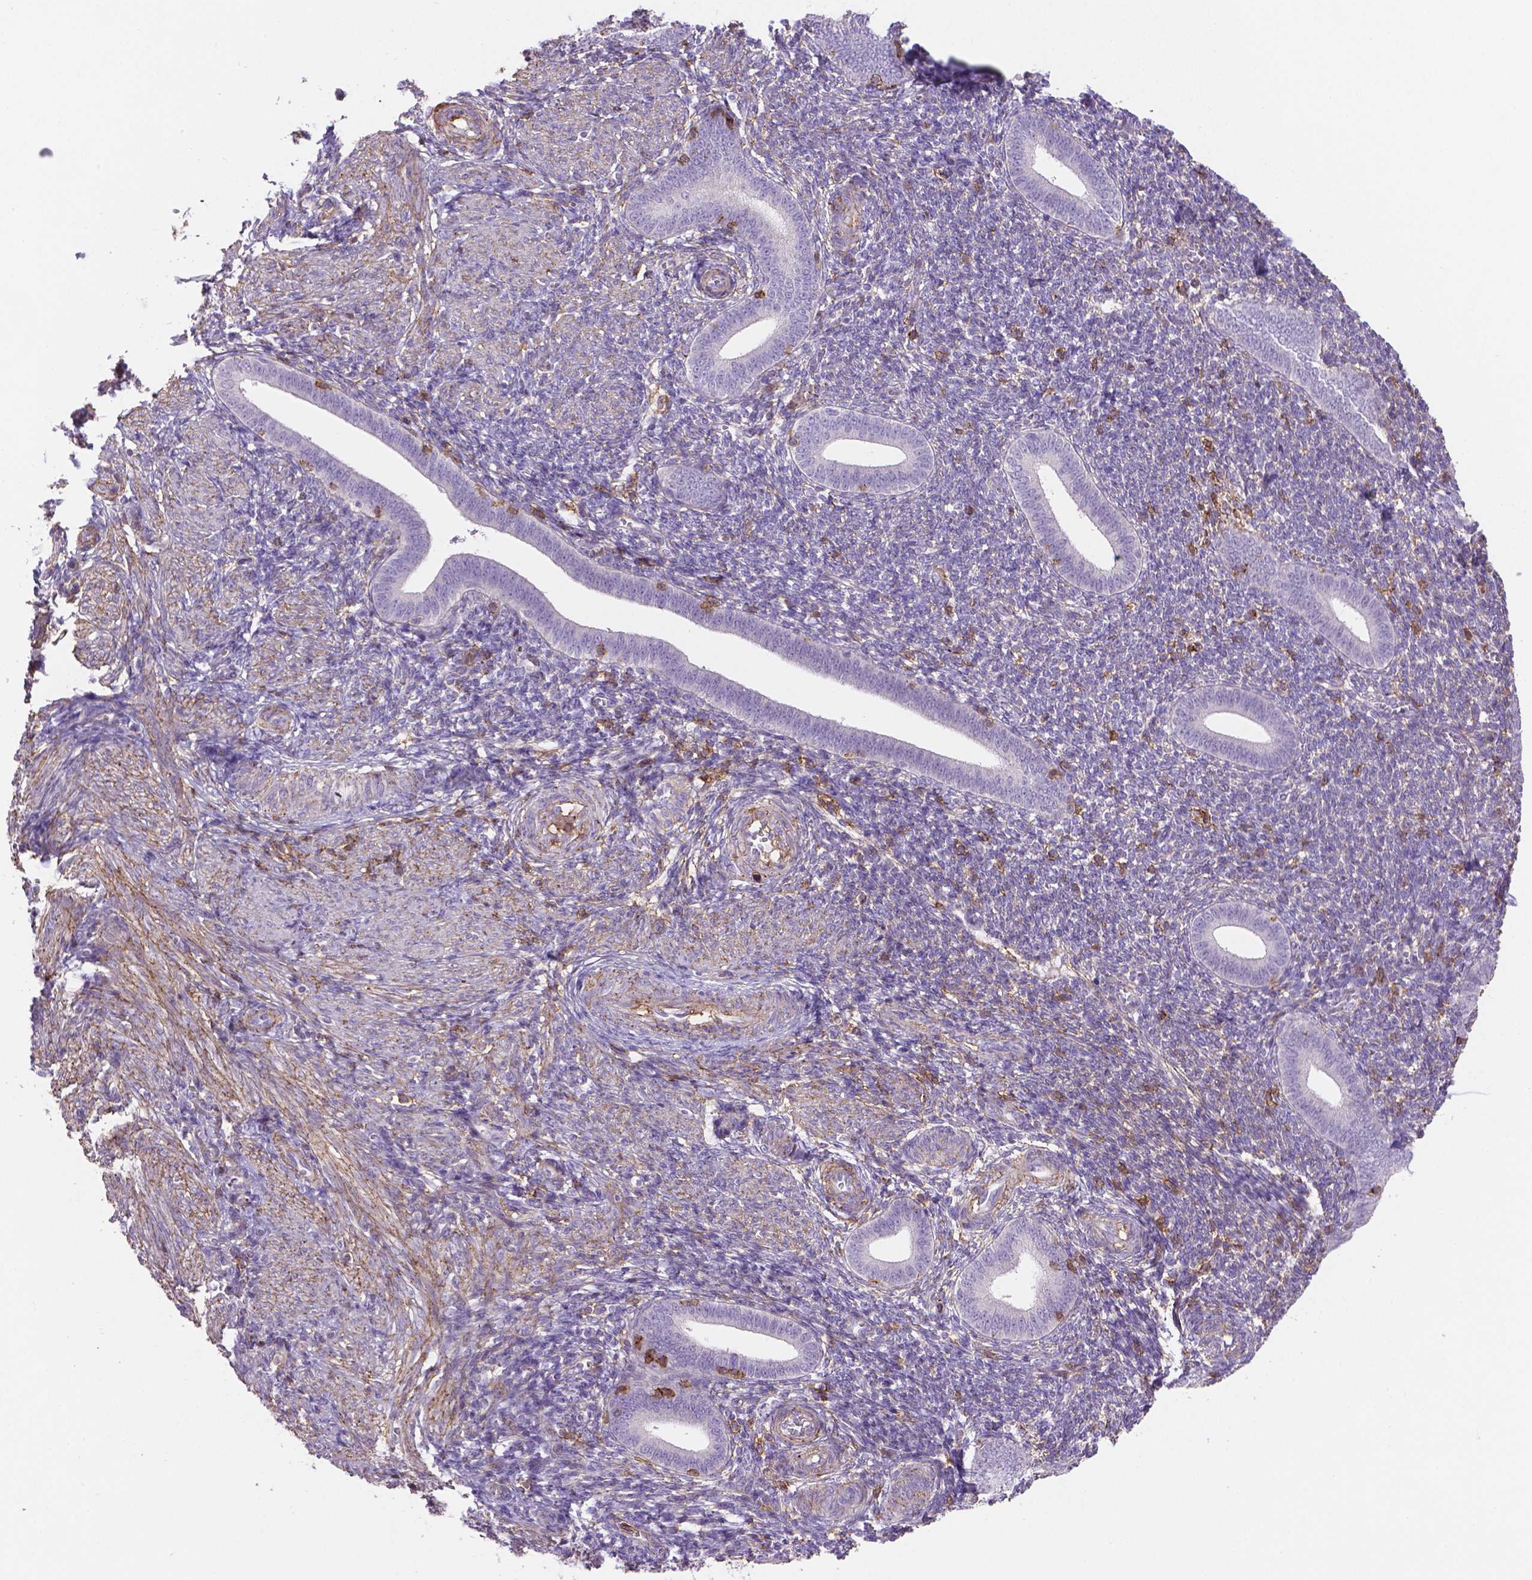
{"staining": {"intensity": "negative", "quantity": "none", "location": "none"}, "tissue": "endometrium", "cell_type": "Cells in endometrial stroma", "image_type": "normal", "snomed": [{"axis": "morphology", "description": "Normal tissue, NOS"}, {"axis": "topography", "description": "Endometrium"}], "caption": "The photomicrograph shows no significant expression in cells in endometrial stroma of endometrium. The staining was performed using DAB (3,3'-diaminobenzidine) to visualize the protein expression in brown, while the nuclei were stained in blue with hematoxylin (Magnification: 20x).", "gene": "ACAD10", "patient": {"sex": "female", "age": 25}}